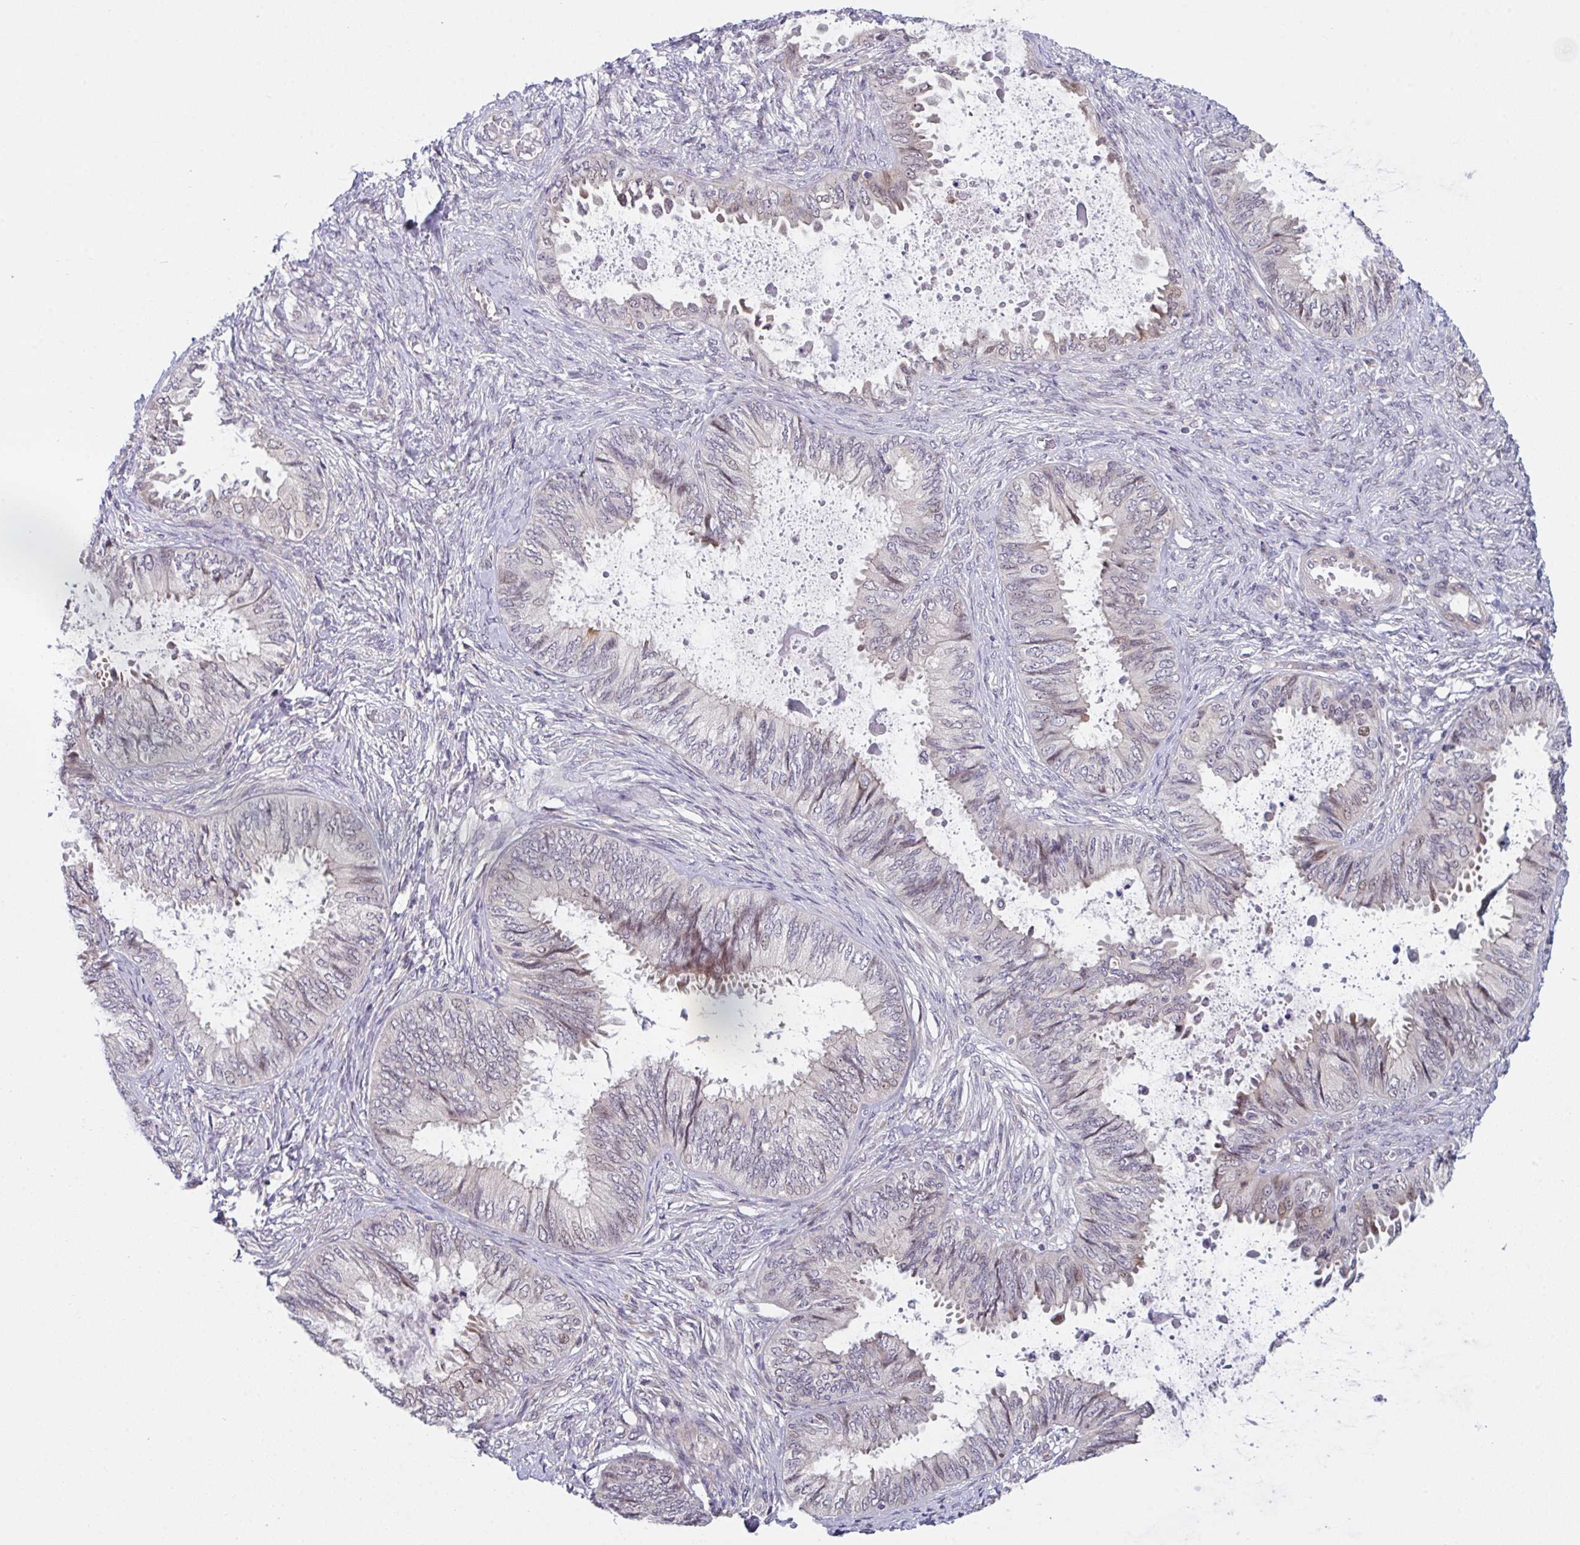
{"staining": {"intensity": "weak", "quantity": "<25%", "location": "nuclear"}, "tissue": "ovarian cancer", "cell_type": "Tumor cells", "image_type": "cancer", "snomed": [{"axis": "morphology", "description": "Carcinoma, endometroid"}, {"axis": "topography", "description": "Ovary"}], "caption": "This is an IHC micrograph of endometroid carcinoma (ovarian). There is no staining in tumor cells.", "gene": "RBM18", "patient": {"sex": "female", "age": 70}}